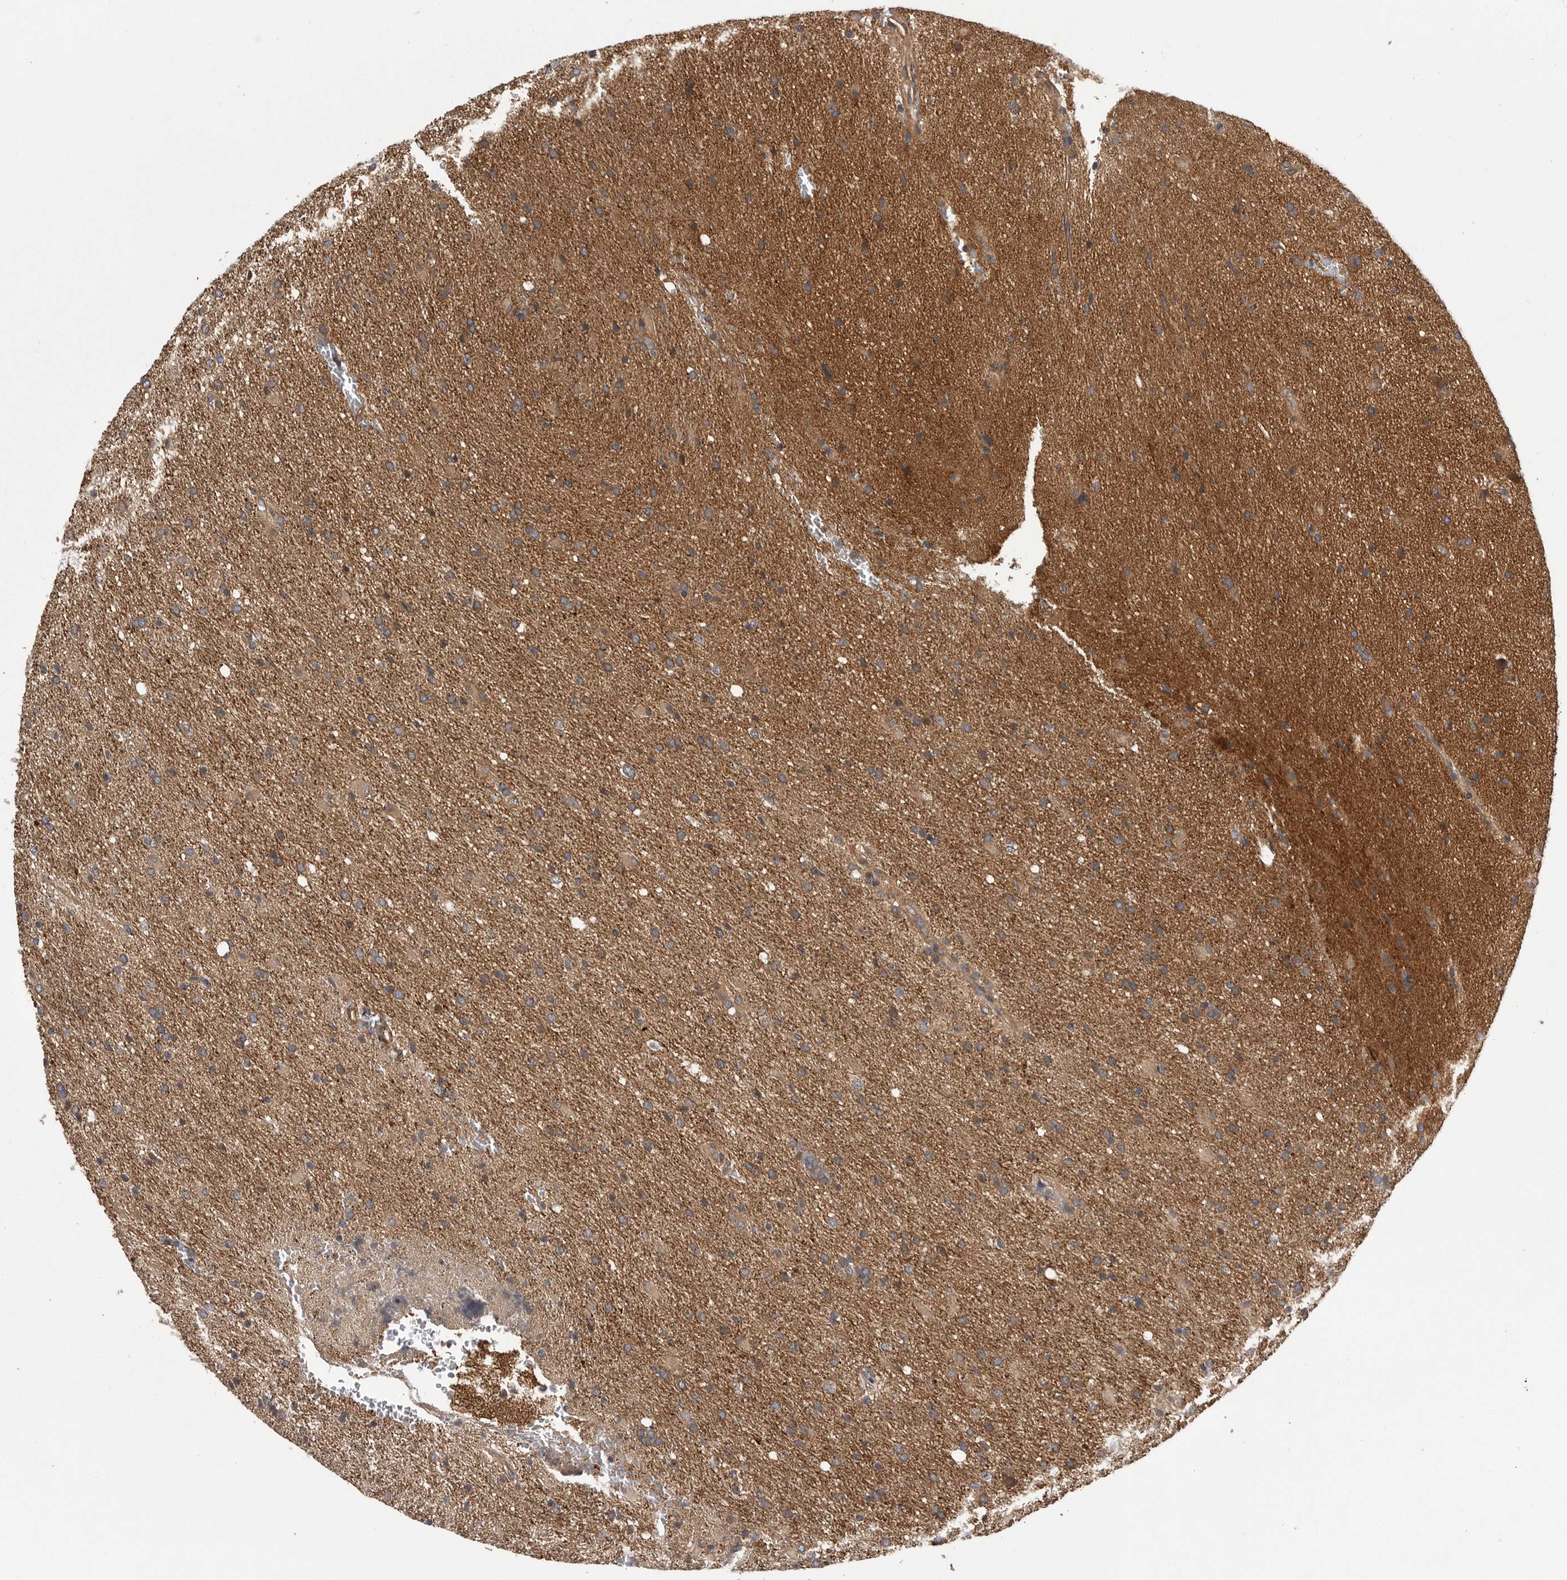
{"staining": {"intensity": "moderate", "quantity": ">75%", "location": "cytoplasmic/membranous"}, "tissue": "glioma", "cell_type": "Tumor cells", "image_type": "cancer", "snomed": [{"axis": "morphology", "description": "Glioma, malignant, High grade"}, {"axis": "topography", "description": "Brain"}], "caption": "High-power microscopy captured an immunohistochemistry photomicrograph of glioma, revealing moderate cytoplasmic/membranous expression in approximately >75% of tumor cells.", "gene": "OXR1", "patient": {"sex": "female", "age": 57}}